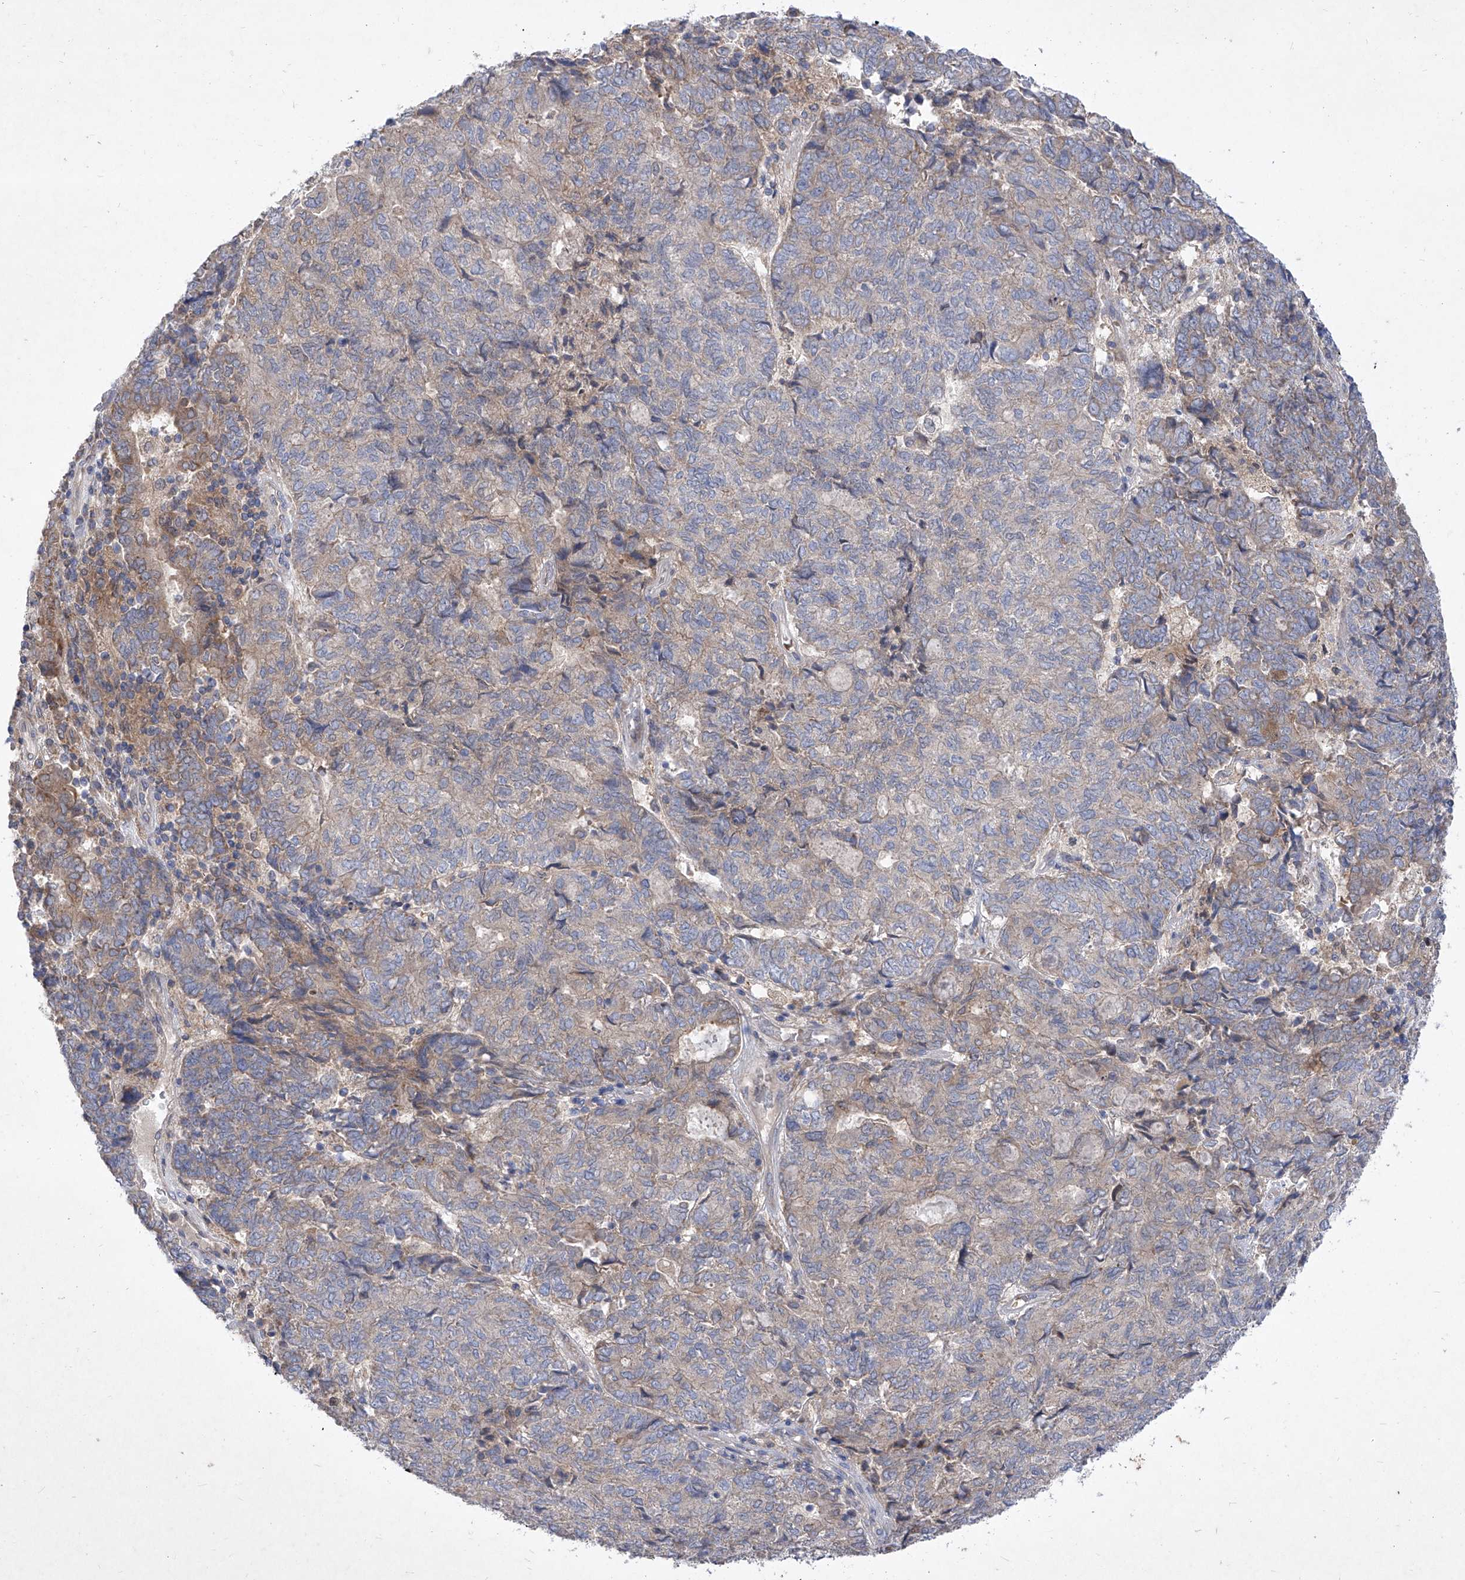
{"staining": {"intensity": "negative", "quantity": "none", "location": "none"}, "tissue": "endometrial cancer", "cell_type": "Tumor cells", "image_type": "cancer", "snomed": [{"axis": "morphology", "description": "Adenocarcinoma, NOS"}, {"axis": "topography", "description": "Endometrium"}], "caption": "A high-resolution micrograph shows IHC staining of adenocarcinoma (endometrial), which reveals no significant expression in tumor cells.", "gene": "COQ3", "patient": {"sex": "female", "age": 80}}